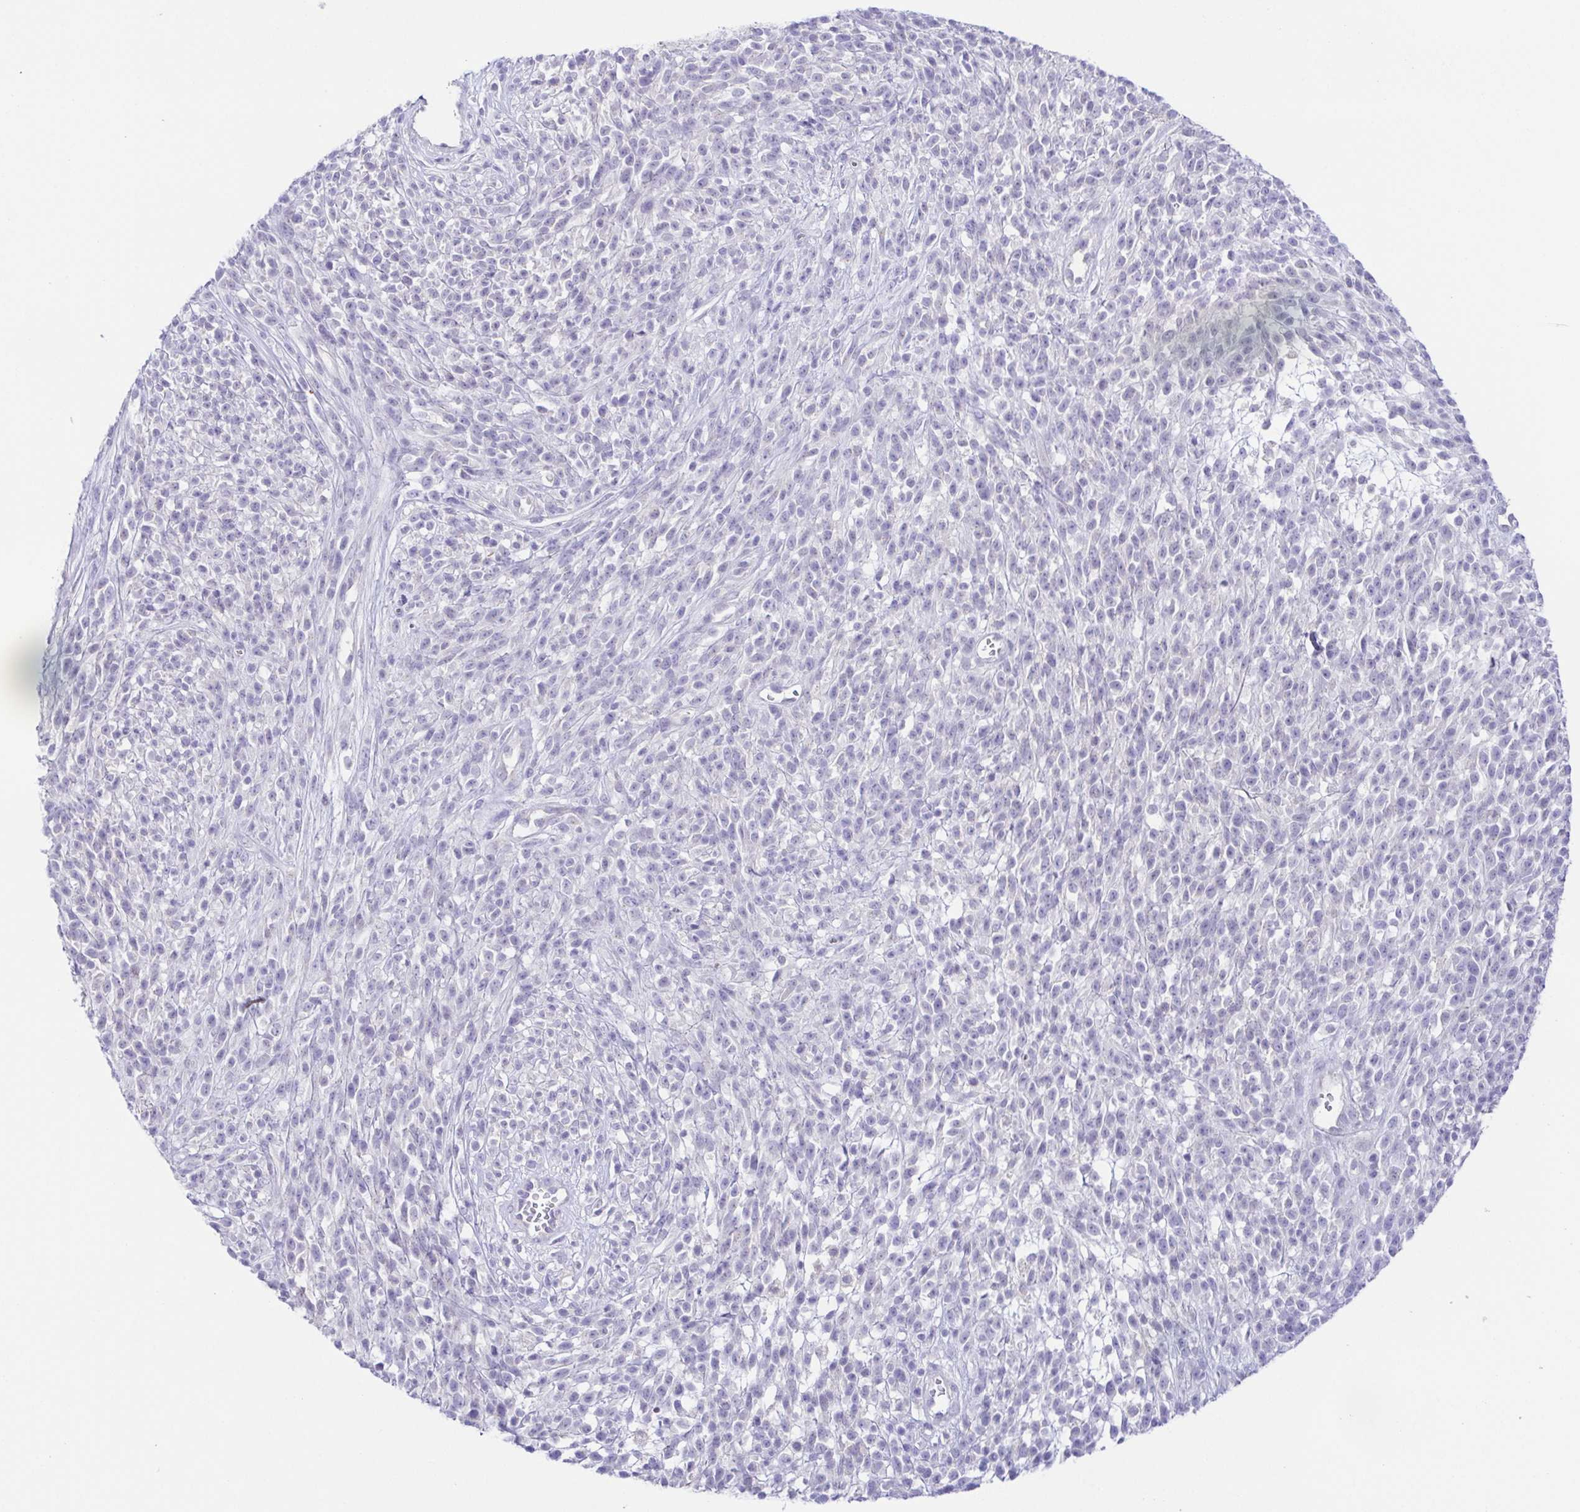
{"staining": {"intensity": "negative", "quantity": "none", "location": "none"}, "tissue": "melanoma", "cell_type": "Tumor cells", "image_type": "cancer", "snomed": [{"axis": "morphology", "description": "Malignant melanoma, NOS"}, {"axis": "topography", "description": "Skin"}, {"axis": "topography", "description": "Skin of trunk"}], "caption": "Immunohistochemical staining of human melanoma exhibits no significant expression in tumor cells.", "gene": "KRTDAP", "patient": {"sex": "male", "age": 74}}